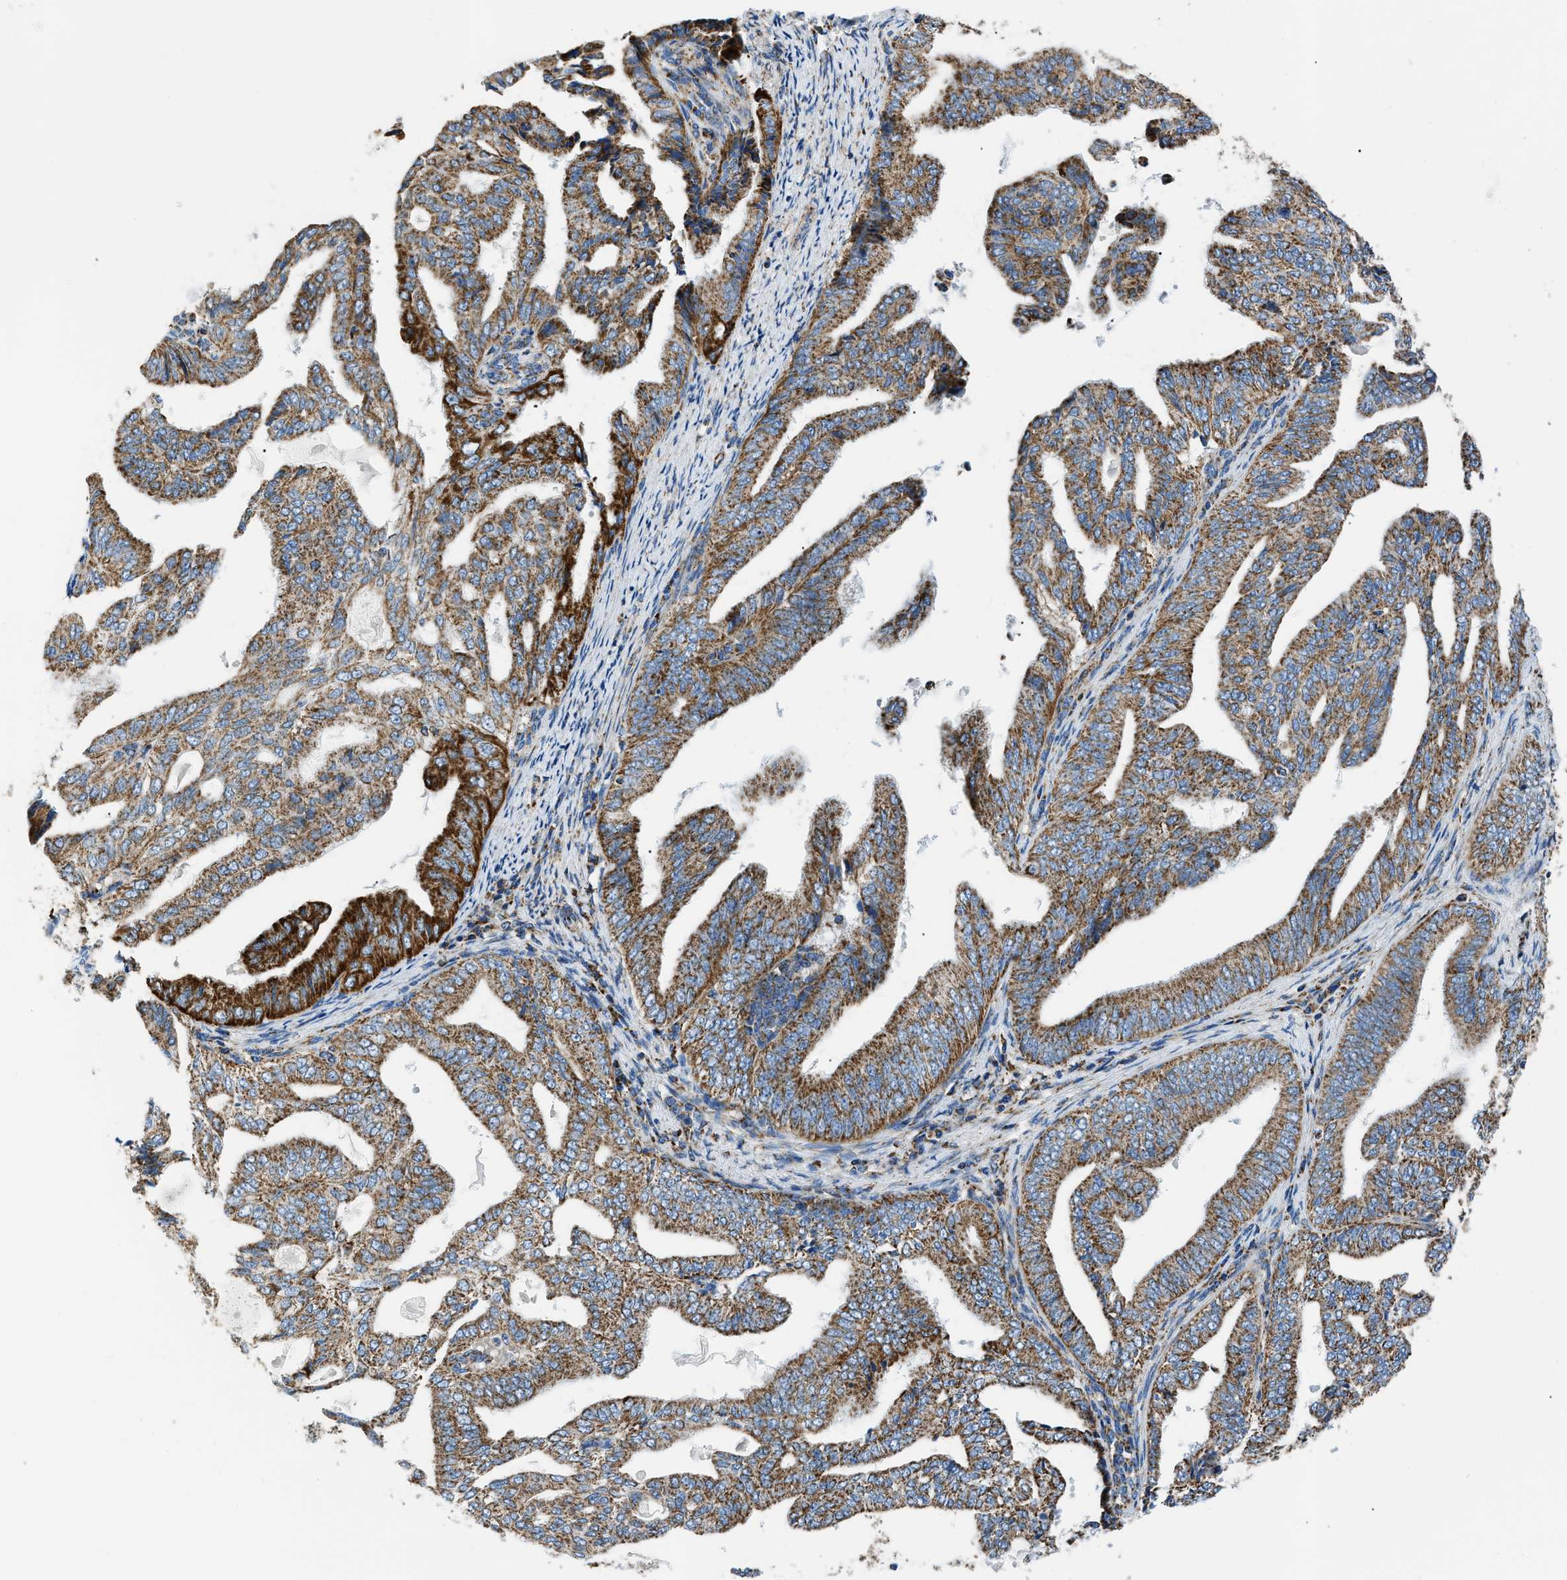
{"staining": {"intensity": "strong", "quantity": ">75%", "location": "cytoplasmic/membranous"}, "tissue": "endometrial cancer", "cell_type": "Tumor cells", "image_type": "cancer", "snomed": [{"axis": "morphology", "description": "Adenocarcinoma, NOS"}, {"axis": "topography", "description": "Endometrium"}], "caption": "Immunohistochemical staining of endometrial adenocarcinoma exhibits high levels of strong cytoplasmic/membranous positivity in about >75% of tumor cells. The staining was performed using DAB to visualize the protein expression in brown, while the nuclei were stained in blue with hematoxylin (Magnification: 20x).", "gene": "PHB2", "patient": {"sex": "female", "age": 58}}